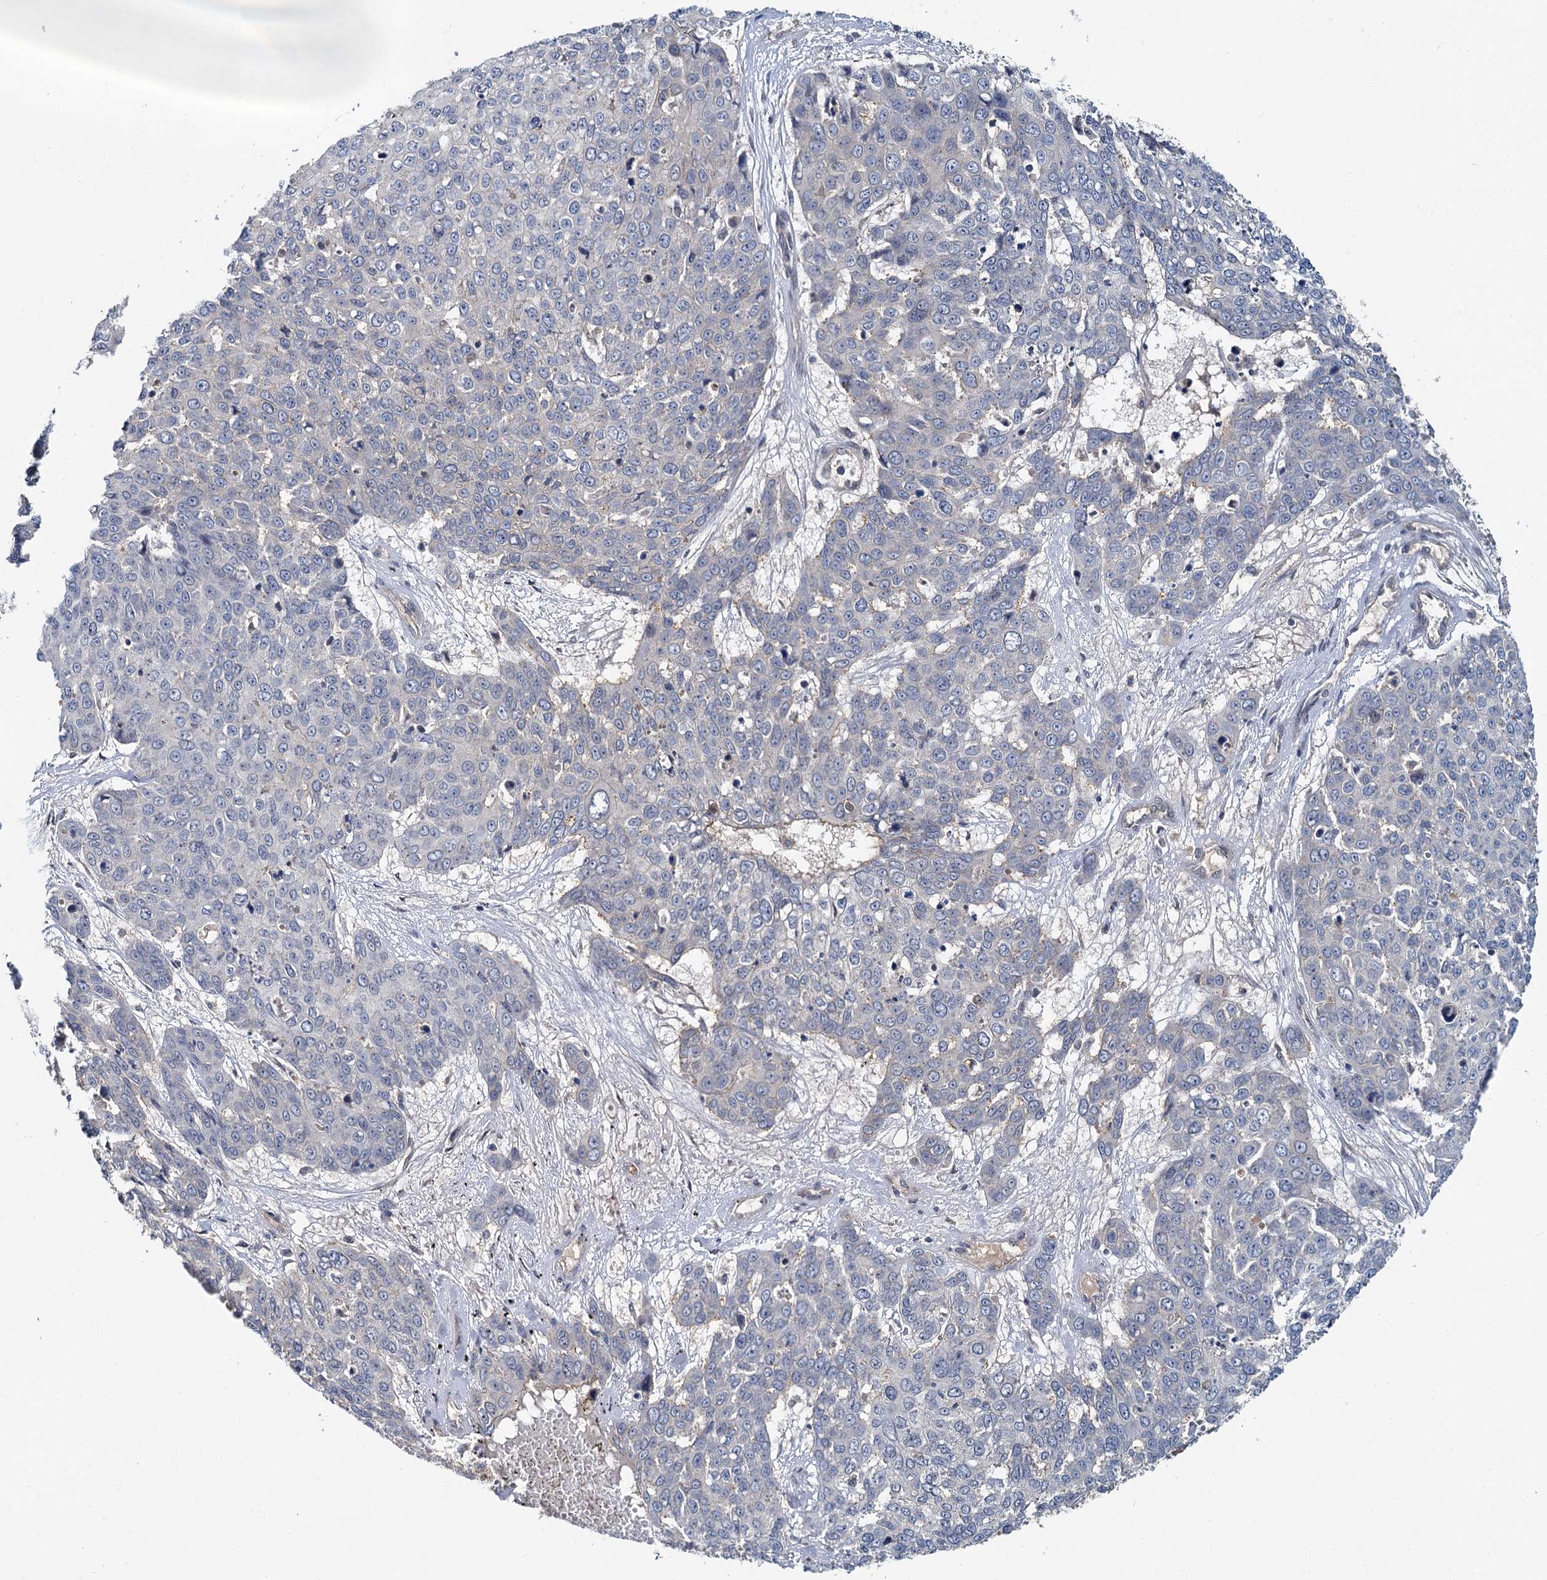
{"staining": {"intensity": "negative", "quantity": "none", "location": "none"}, "tissue": "skin cancer", "cell_type": "Tumor cells", "image_type": "cancer", "snomed": [{"axis": "morphology", "description": "Squamous cell carcinoma, NOS"}, {"axis": "topography", "description": "Skin"}], "caption": "Immunohistochemistry (IHC) image of neoplastic tissue: human skin cancer stained with DAB (3,3'-diaminobenzidine) demonstrates no significant protein staining in tumor cells.", "gene": "ZNF324", "patient": {"sex": "male", "age": 71}}